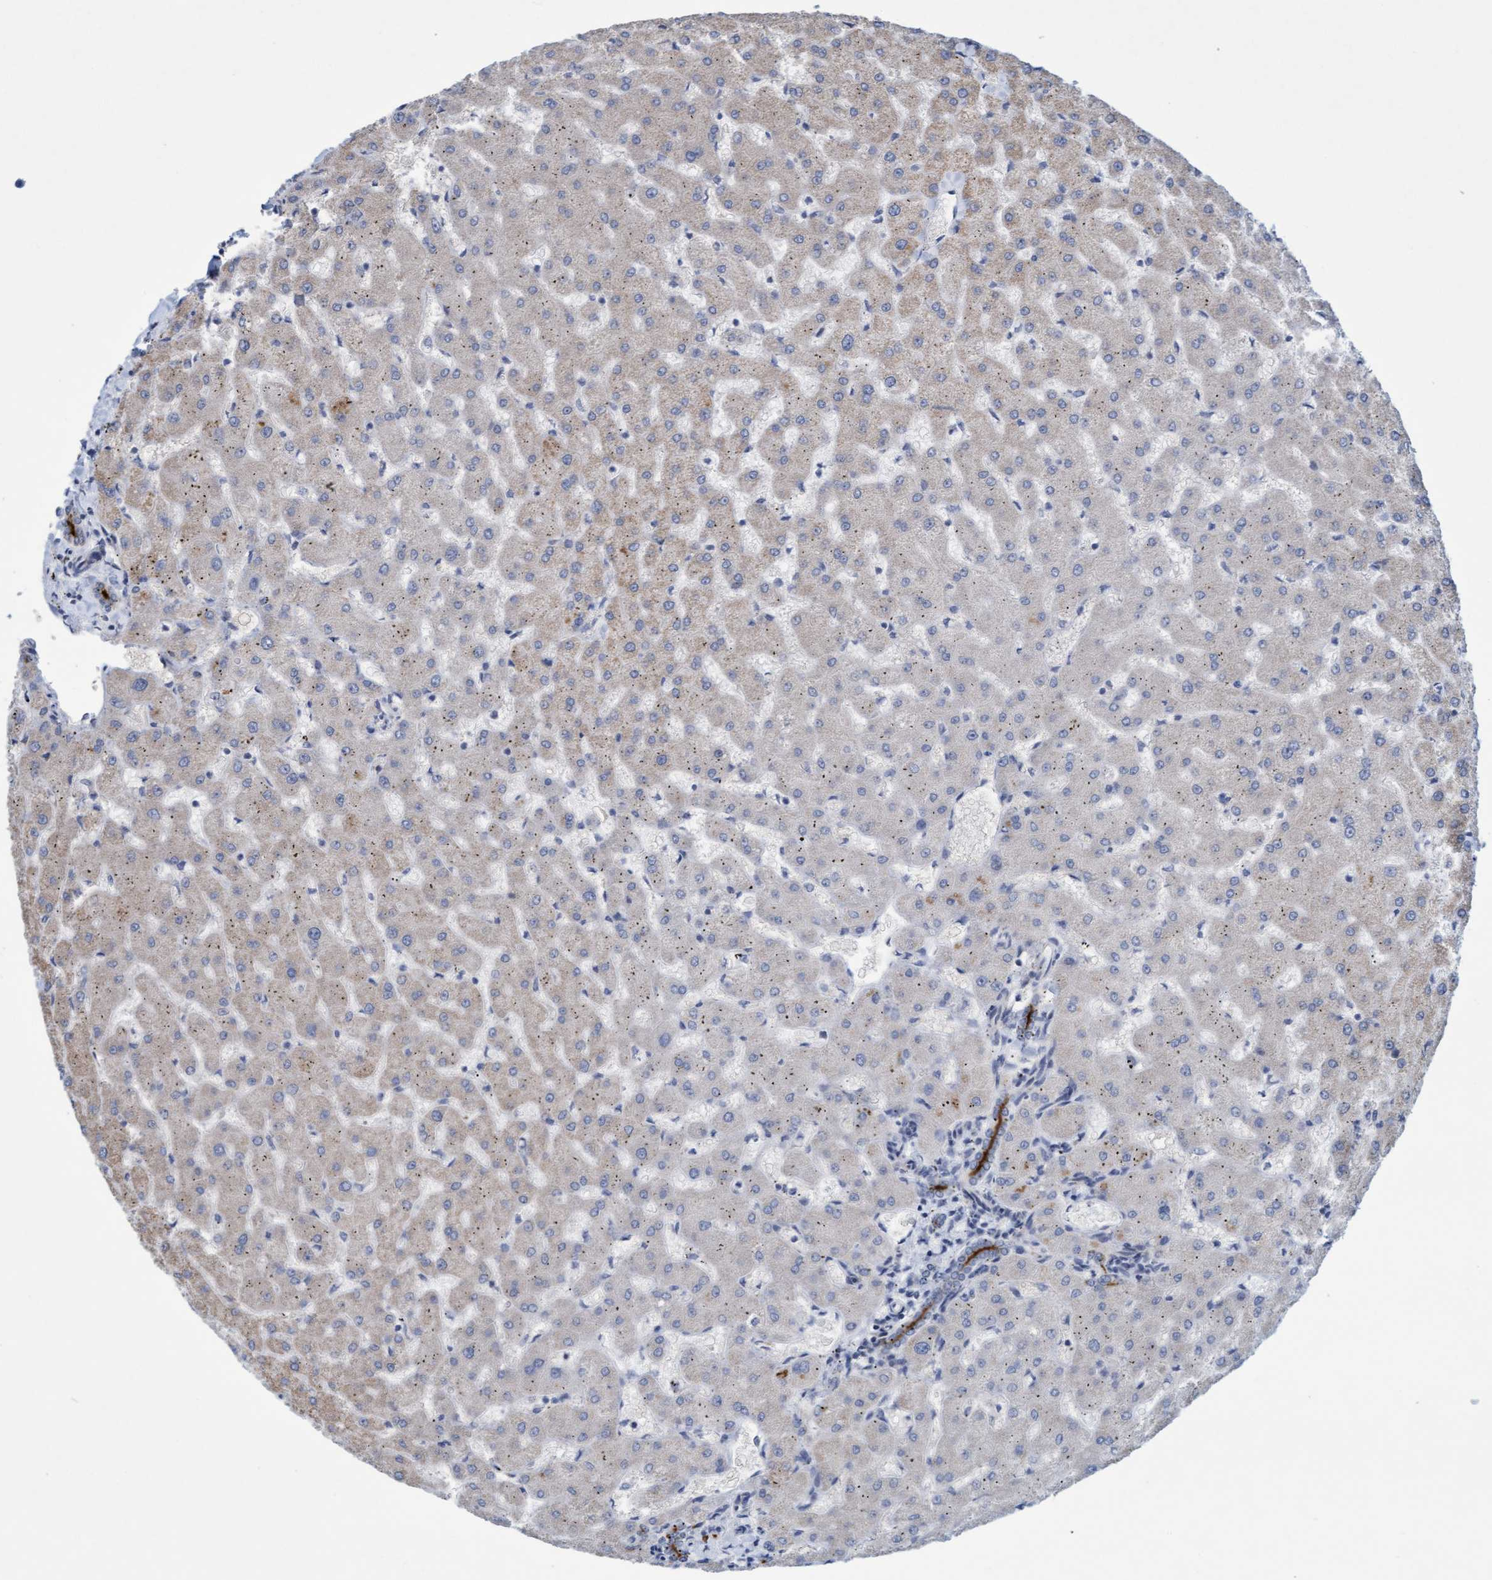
{"staining": {"intensity": "strong", "quantity": "25%-75%", "location": "cytoplasmic/membranous"}, "tissue": "liver", "cell_type": "Cholangiocytes", "image_type": "normal", "snomed": [{"axis": "morphology", "description": "Normal tissue, NOS"}, {"axis": "topography", "description": "Liver"}], "caption": "An immunohistochemistry (IHC) photomicrograph of normal tissue is shown. Protein staining in brown highlights strong cytoplasmic/membranous positivity in liver within cholangiocytes. (Brightfield microscopy of DAB IHC at high magnification).", "gene": "SLC28A3", "patient": {"sex": "female", "age": 63}}